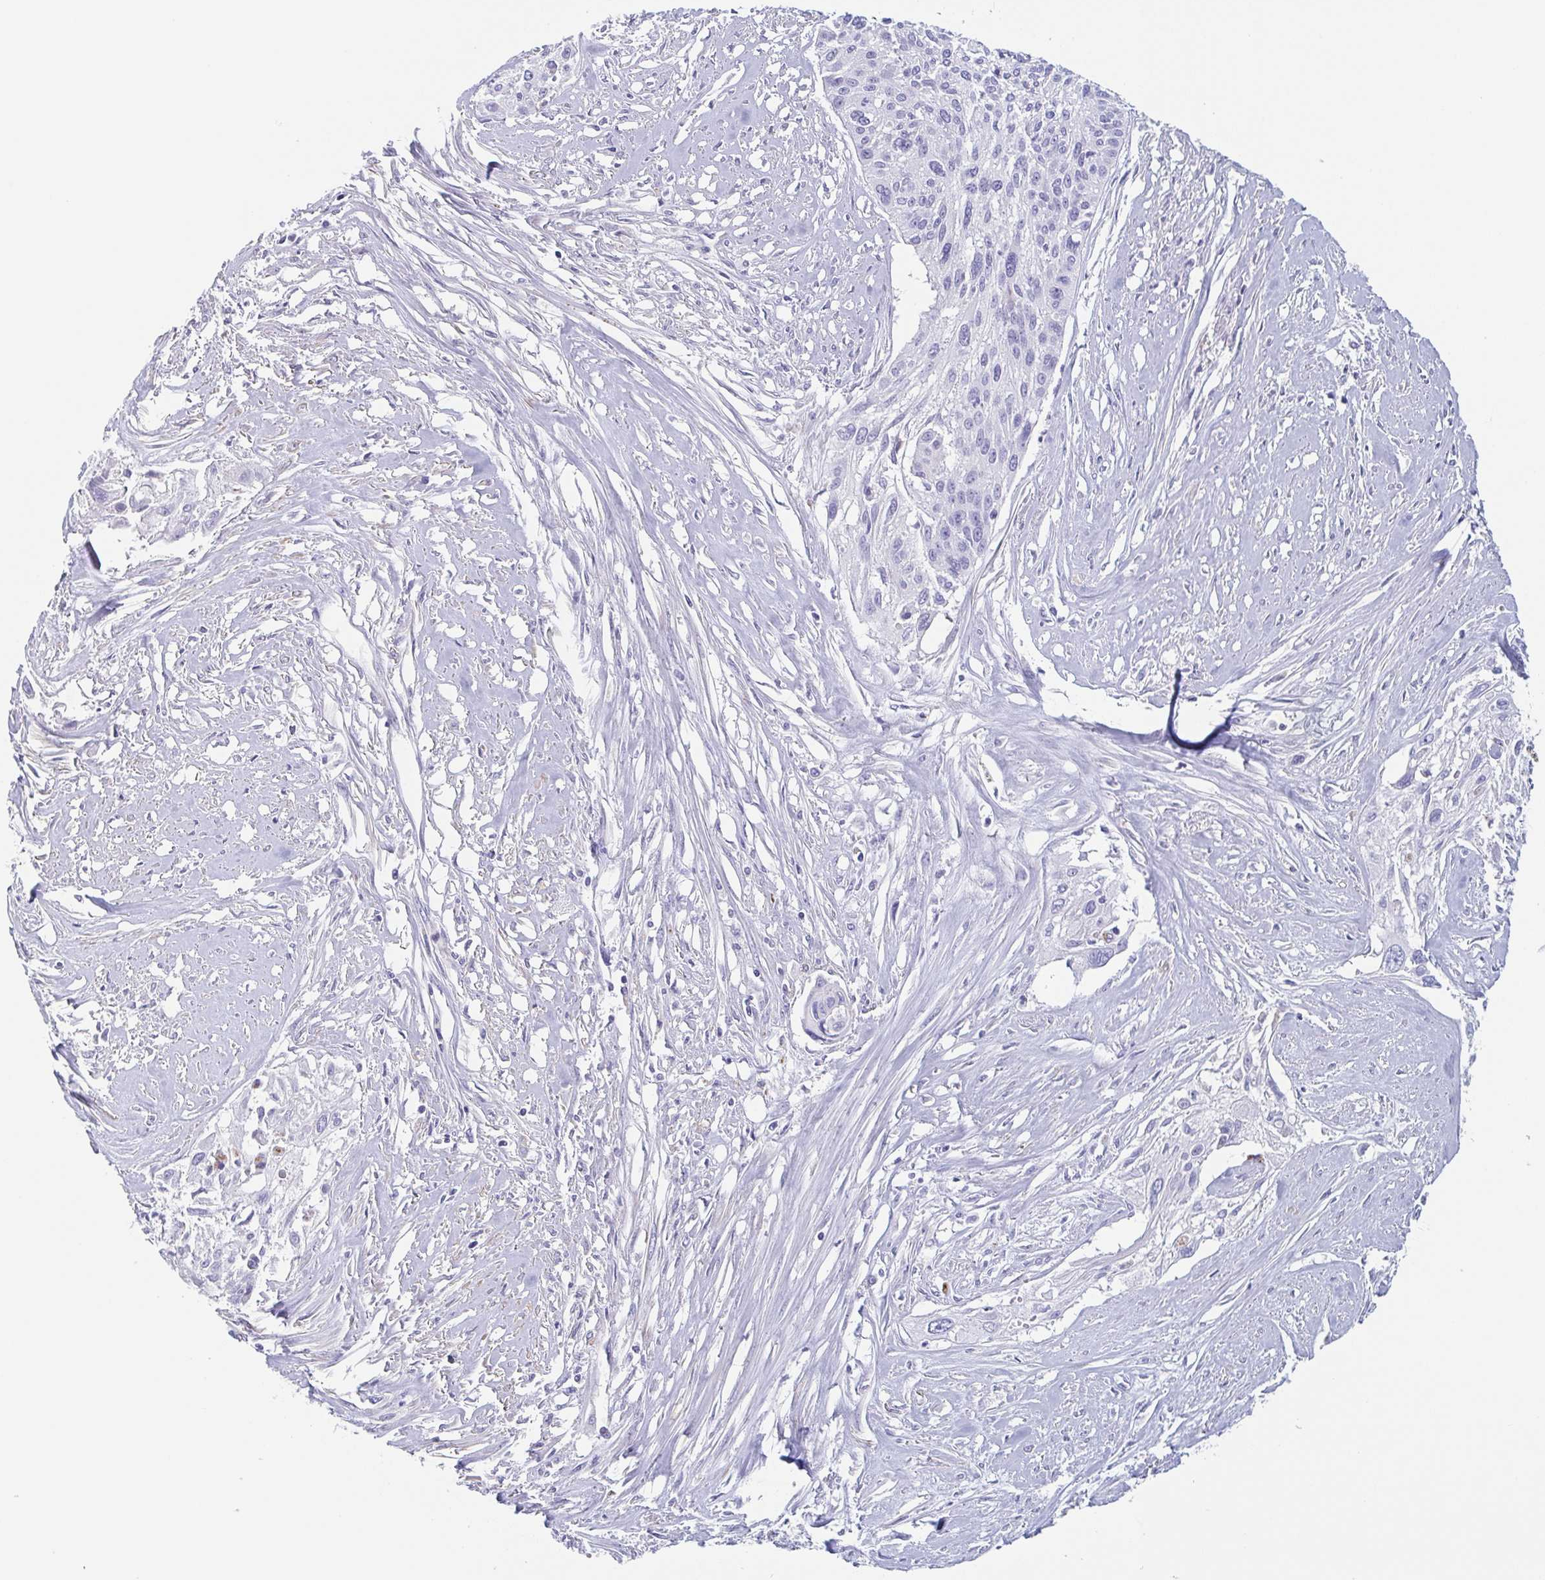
{"staining": {"intensity": "negative", "quantity": "none", "location": "none"}, "tissue": "cervical cancer", "cell_type": "Tumor cells", "image_type": "cancer", "snomed": [{"axis": "morphology", "description": "Squamous cell carcinoma, NOS"}, {"axis": "topography", "description": "Cervix"}], "caption": "Tumor cells are negative for protein expression in human cervical cancer (squamous cell carcinoma). (Brightfield microscopy of DAB immunohistochemistry (IHC) at high magnification).", "gene": "TAGLN3", "patient": {"sex": "female", "age": 49}}